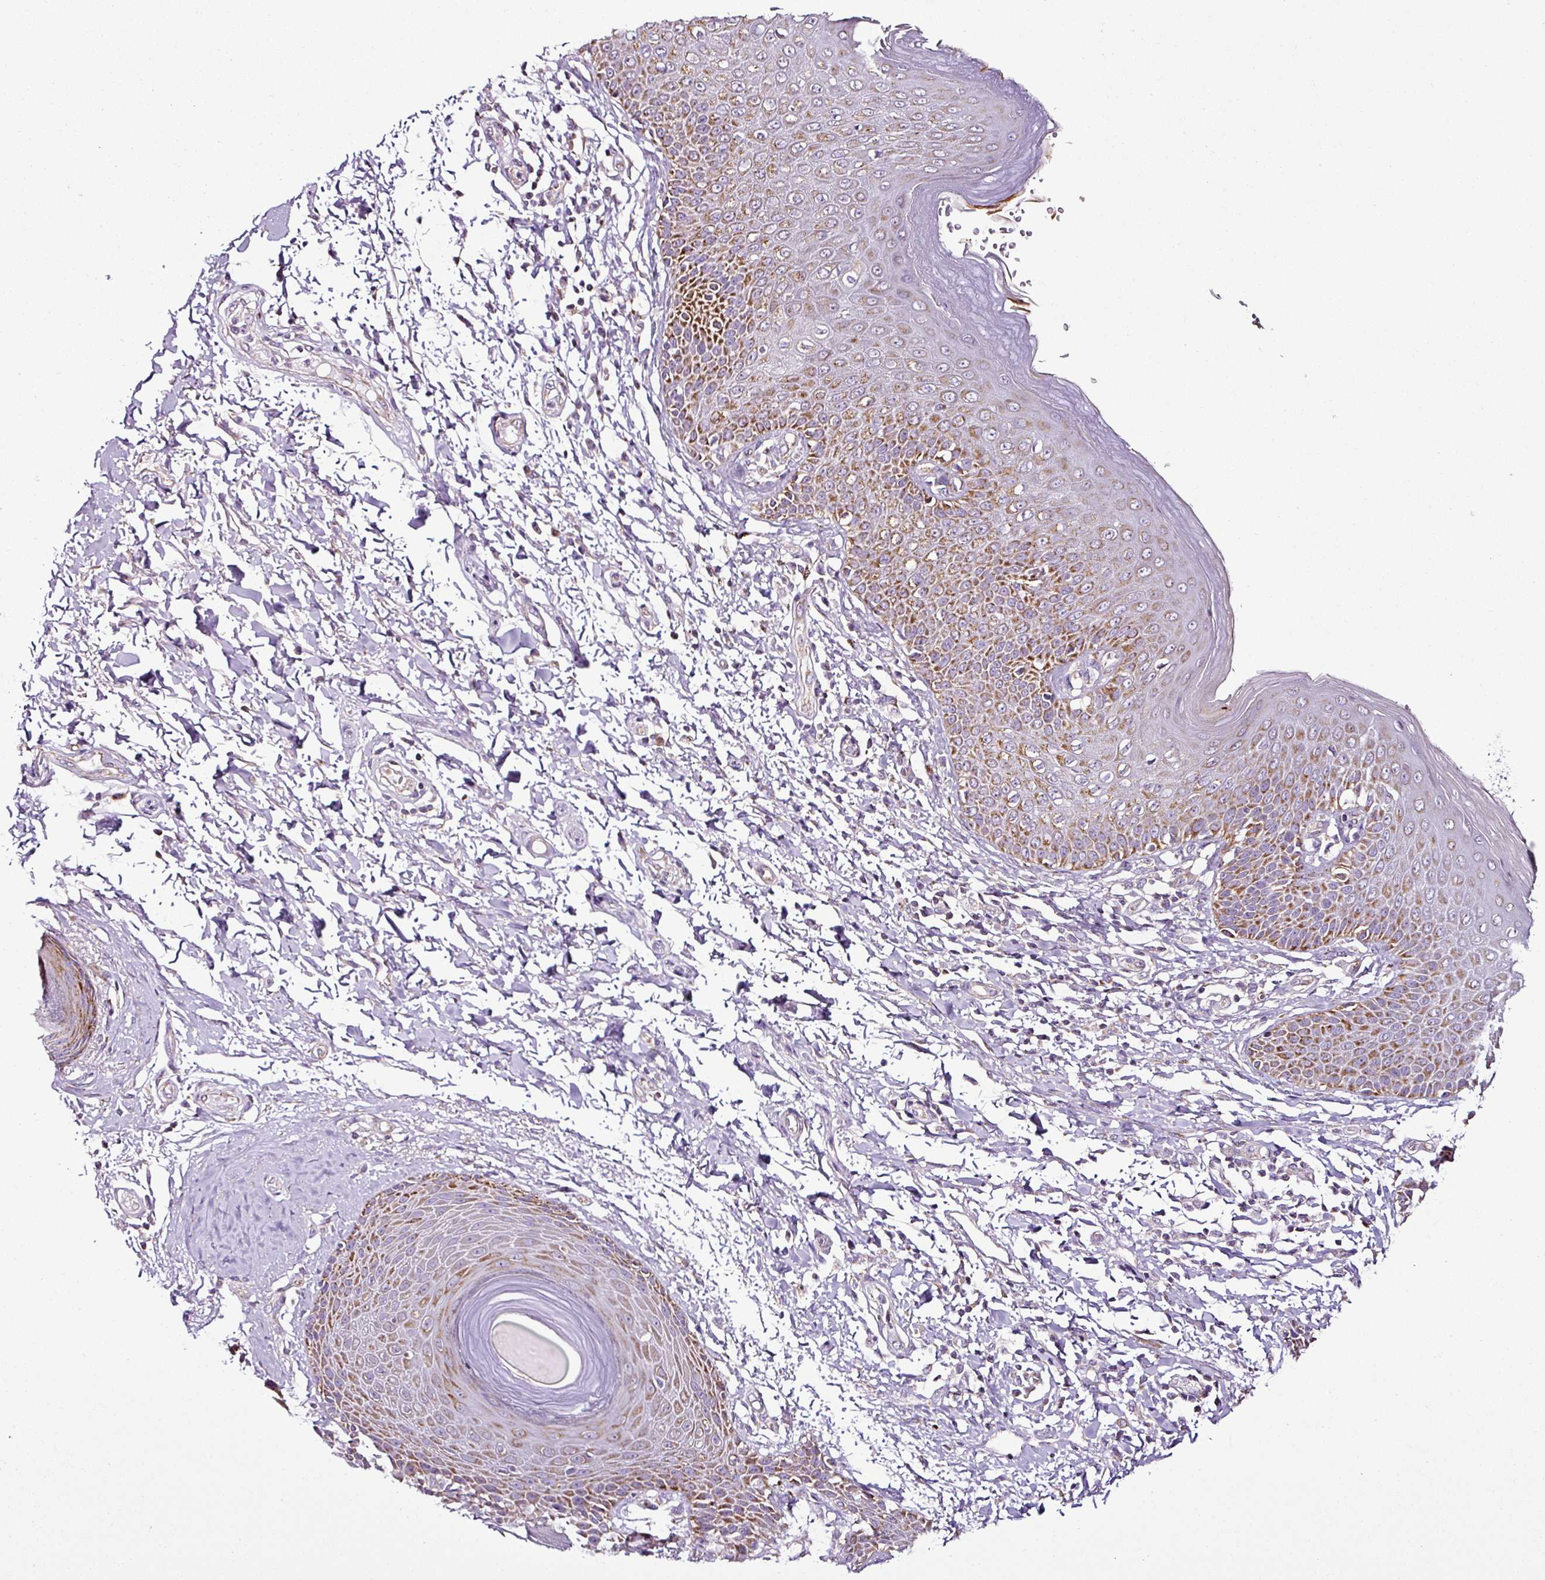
{"staining": {"intensity": "moderate", "quantity": ">75%", "location": "cytoplasmic/membranous"}, "tissue": "skin", "cell_type": "Epidermal cells", "image_type": "normal", "snomed": [{"axis": "morphology", "description": "Normal tissue, NOS"}, {"axis": "topography", "description": "Peripheral nerve tissue"}], "caption": "This is an image of immunohistochemistry staining of normal skin, which shows moderate positivity in the cytoplasmic/membranous of epidermal cells.", "gene": "DPAGT1", "patient": {"sex": "male", "age": 51}}